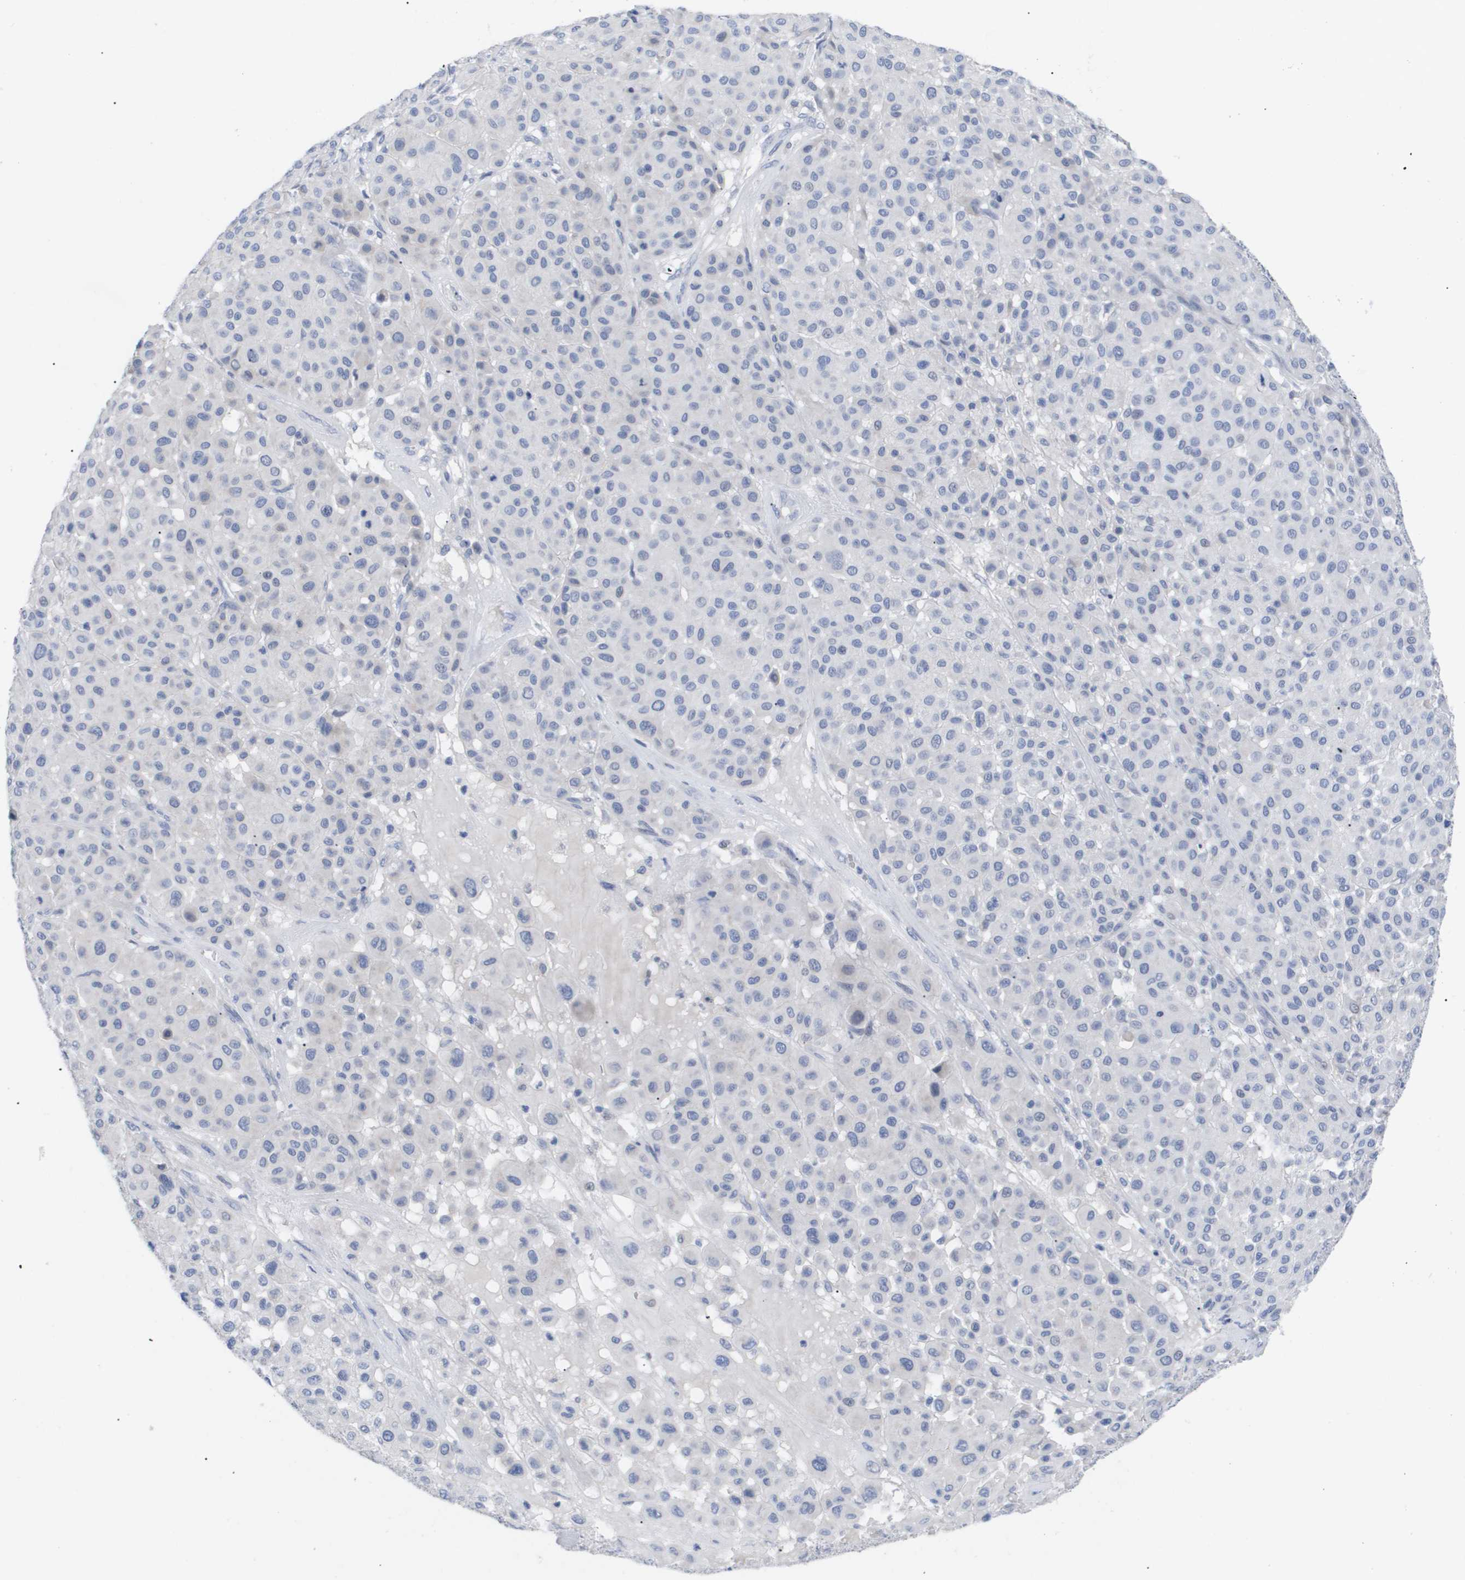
{"staining": {"intensity": "negative", "quantity": "none", "location": "none"}, "tissue": "melanoma", "cell_type": "Tumor cells", "image_type": "cancer", "snomed": [{"axis": "morphology", "description": "Malignant melanoma, Metastatic site"}, {"axis": "topography", "description": "Soft tissue"}], "caption": "The immunohistochemistry micrograph has no significant positivity in tumor cells of malignant melanoma (metastatic site) tissue.", "gene": "CAV3", "patient": {"sex": "male", "age": 41}}